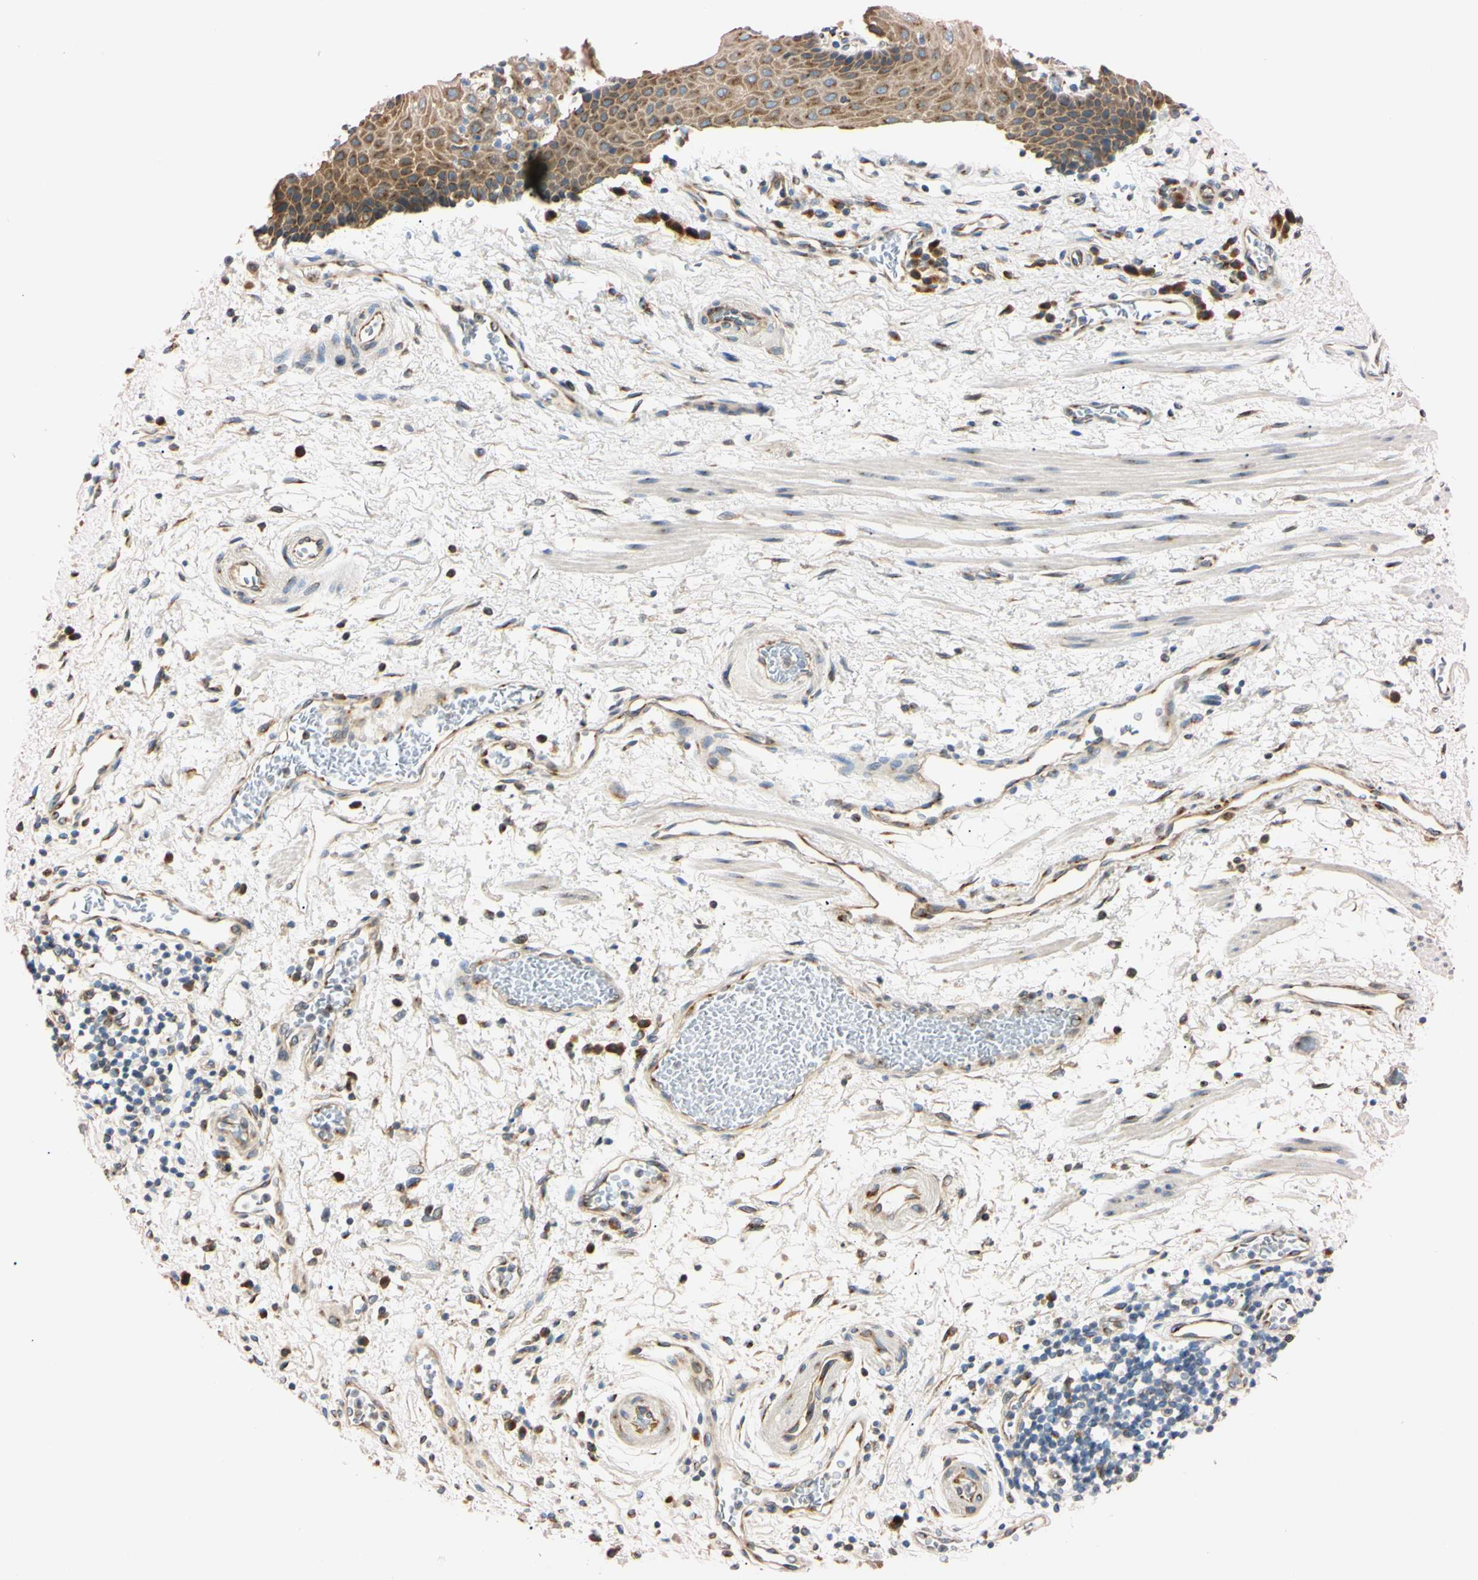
{"staining": {"intensity": "moderate", "quantity": ">75%", "location": "cytoplasmic/membranous"}, "tissue": "esophagus", "cell_type": "Squamous epithelial cells", "image_type": "normal", "snomed": [{"axis": "morphology", "description": "Normal tissue, NOS"}, {"axis": "topography", "description": "Esophagus"}], "caption": "Normal esophagus shows moderate cytoplasmic/membranous staining in approximately >75% of squamous epithelial cells, visualized by immunohistochemistry. (IHC, brightfield microscopy, high magnification).", "gene": "IER3IP1", "patient": {"sex": "male", "age": 54}}